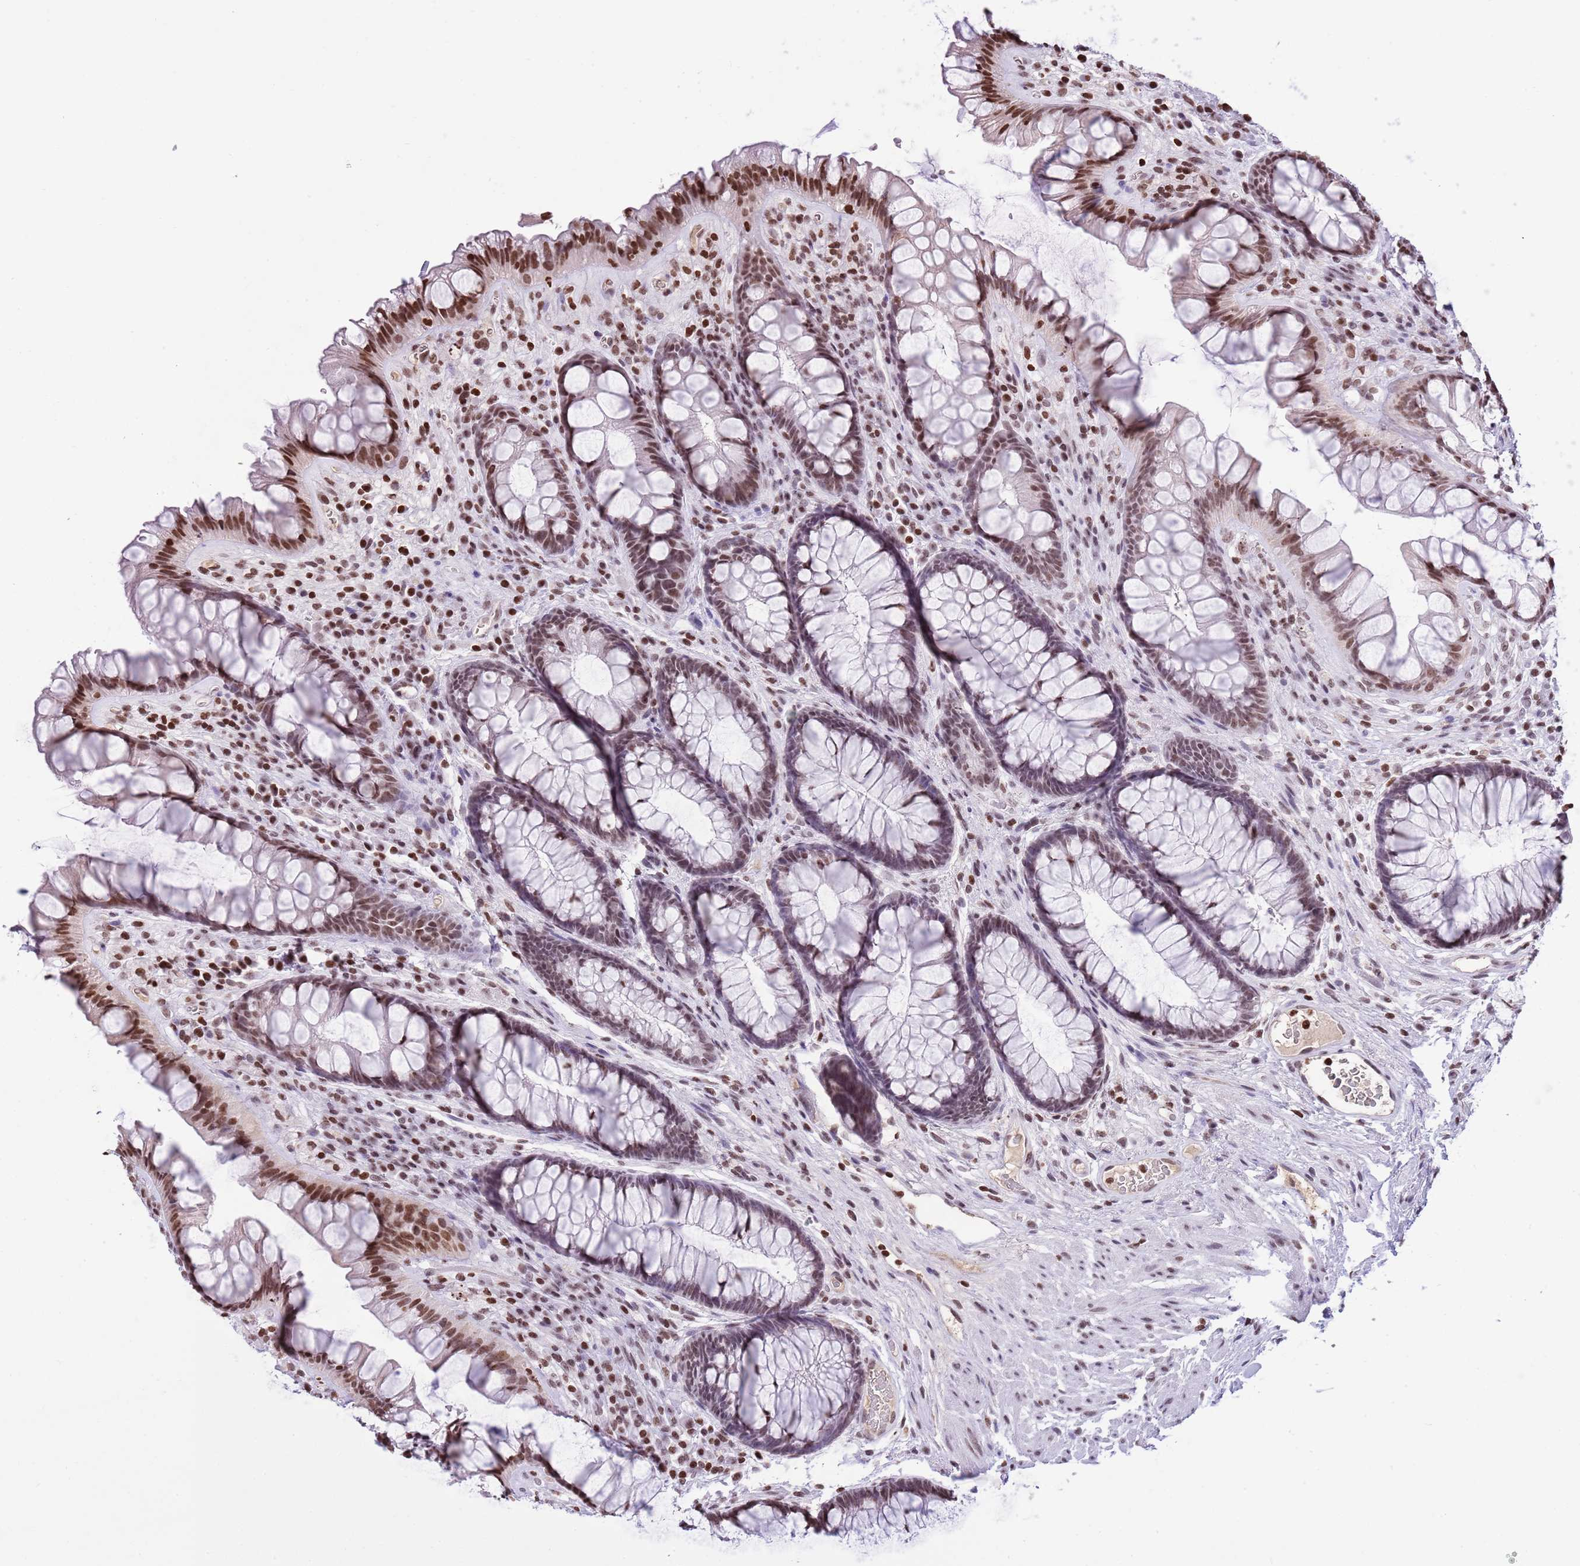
{"staining": {"intensity": "strong", "quantity": "25%-75%", "location": "nuclear"}, "tissue": "rectum", "cell_type": "Glandular cells", "image_type": "normal", "snomed": [{"axis": "morphology", "description": "Normal tissue, NOS"}, {"axis": "topography", "description": "Rectum"}], "caption": "Immunohistochemical staining of normal rectum exhibits 25%-75% levels of strong nuclear protein expression in approximately 25%-75% of glandular cells.", "gene": "KPNA3", "patient": {"sex": "male", "age": 74}}